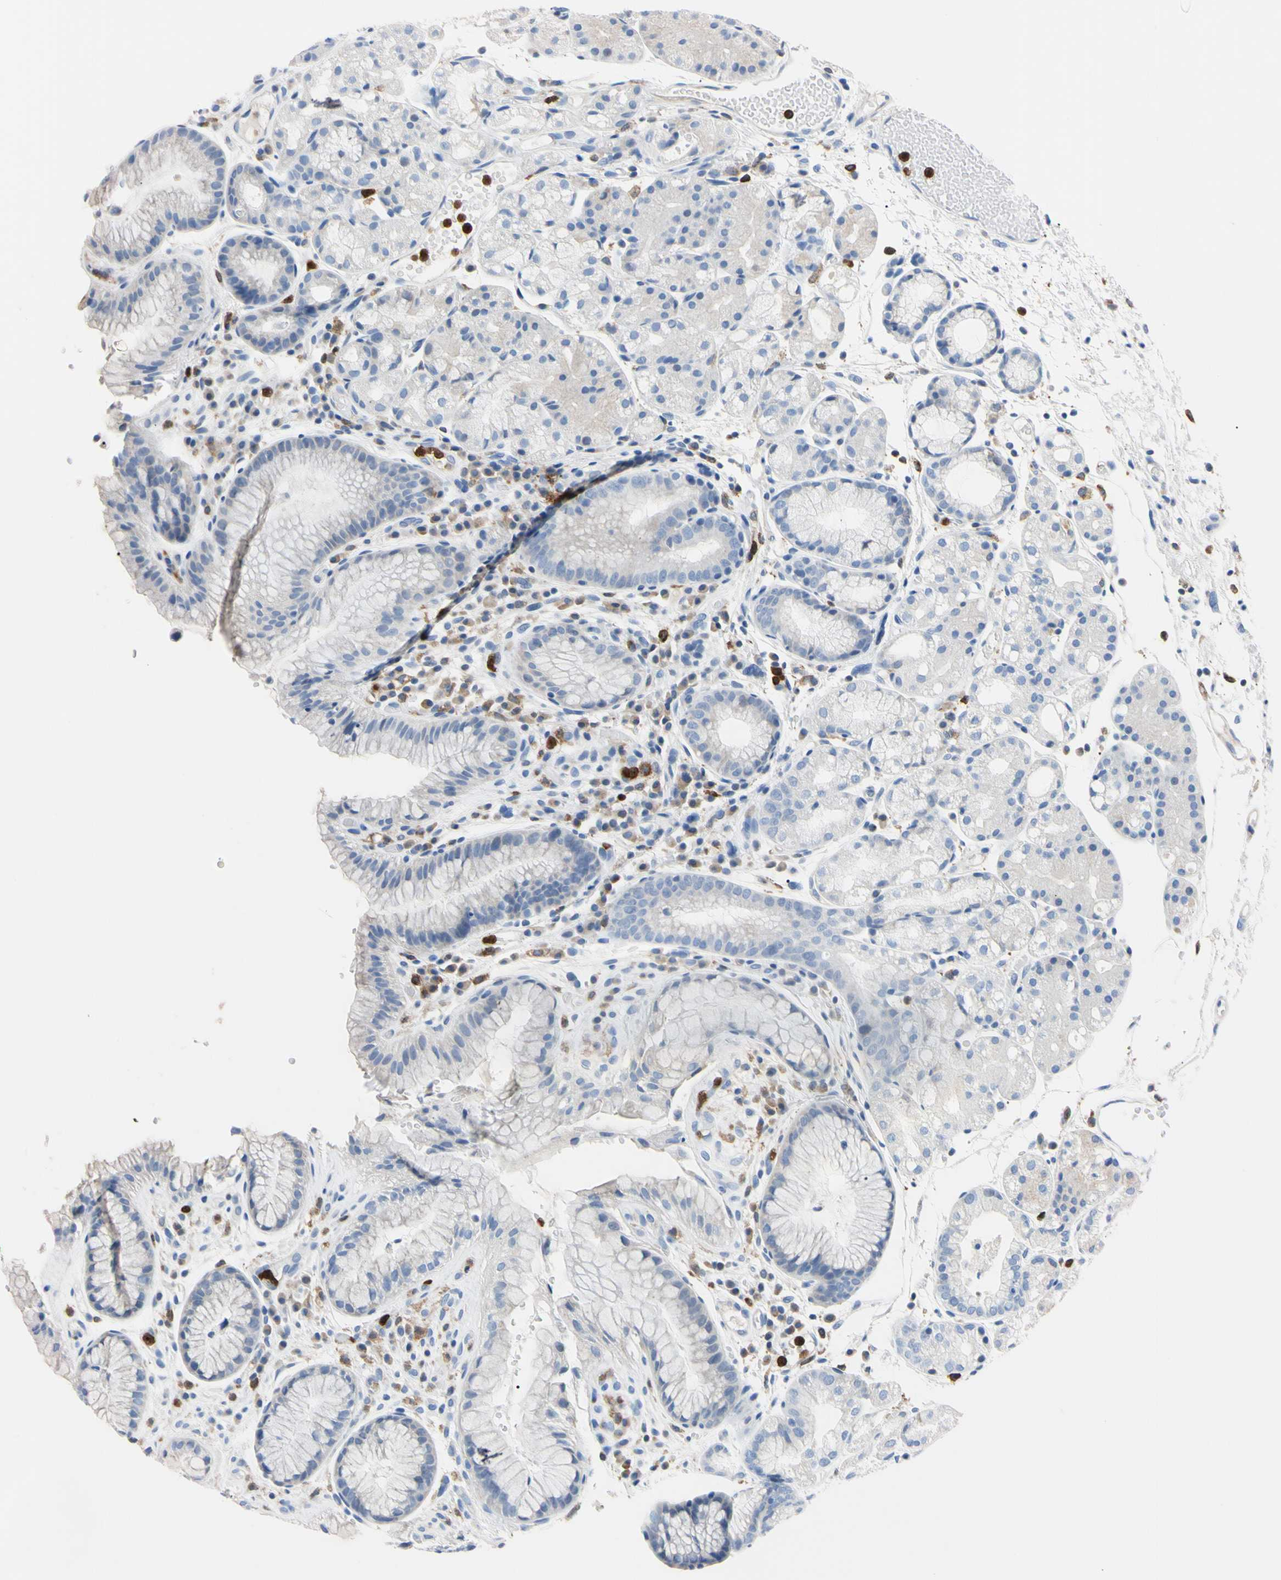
{"staining": {"intensity": "weak", "quantity": "<25%", "location": "cytoplasmic/membranous"}, "tissue": "stomach", "cell_type": "Glandular cells", "image_type": "normal", "snomed": [{"axis": "morphology", "description": "Normal tissue, NOS"}, {"axis": "topography", "description": "Stomach, upper"}], "caption": "DAB (3,3'-diaminobenzidine) immunohistochemical staining of benign stomach displays no significant positivity in glandular cells.", "gene": "NCF4", "patient": {"sex": "male", "age": 72}}